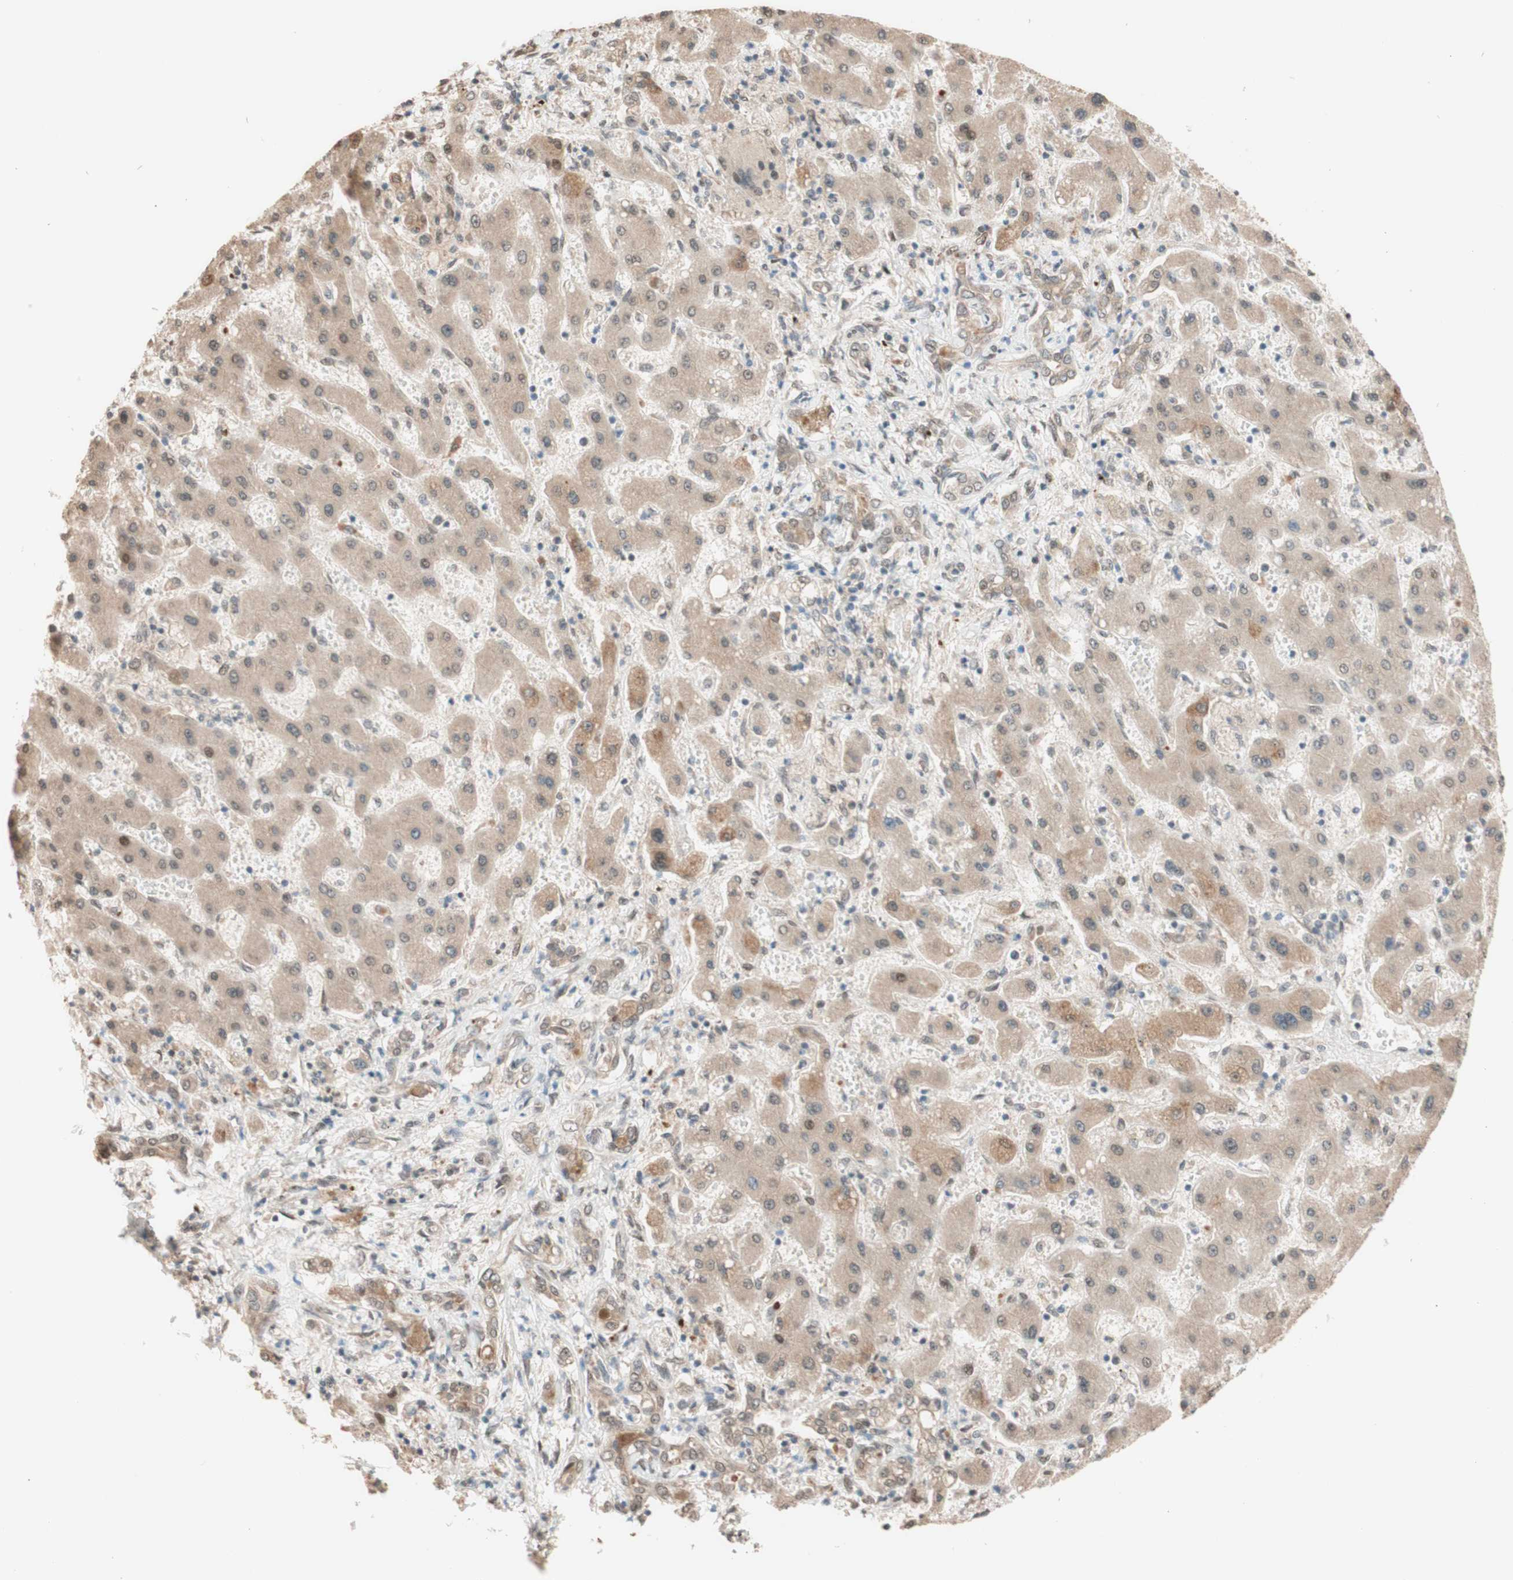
{"staining": {"intensity": "weak", "quantity": "25%-75%", "location": "cytoplasmic/membranous"}, "tissue": "liver cancer", "cell_type": "Tumor cells", "image_type": "cancer", "snomed": [{"axis": "morphology", "description": "Cholangiocarcinoma"}, {"axis": "topography", "description": "Liver"}], "caption": "High-magnification brightfield microscopy of liver cancer (cholangiocarcinoma) stained with DAB (3,3'-diaminobenzidine) (brown) and counterstained with hematoxylin (blue). tumor cells exhibit weak cytoplasmic/membranous staining is identified in approximately25%-75% of cells. (IHC, brightfield microscopy, high magnification).", "gene": "CCNC", "patient": {"sex": "male", "age": 50}}